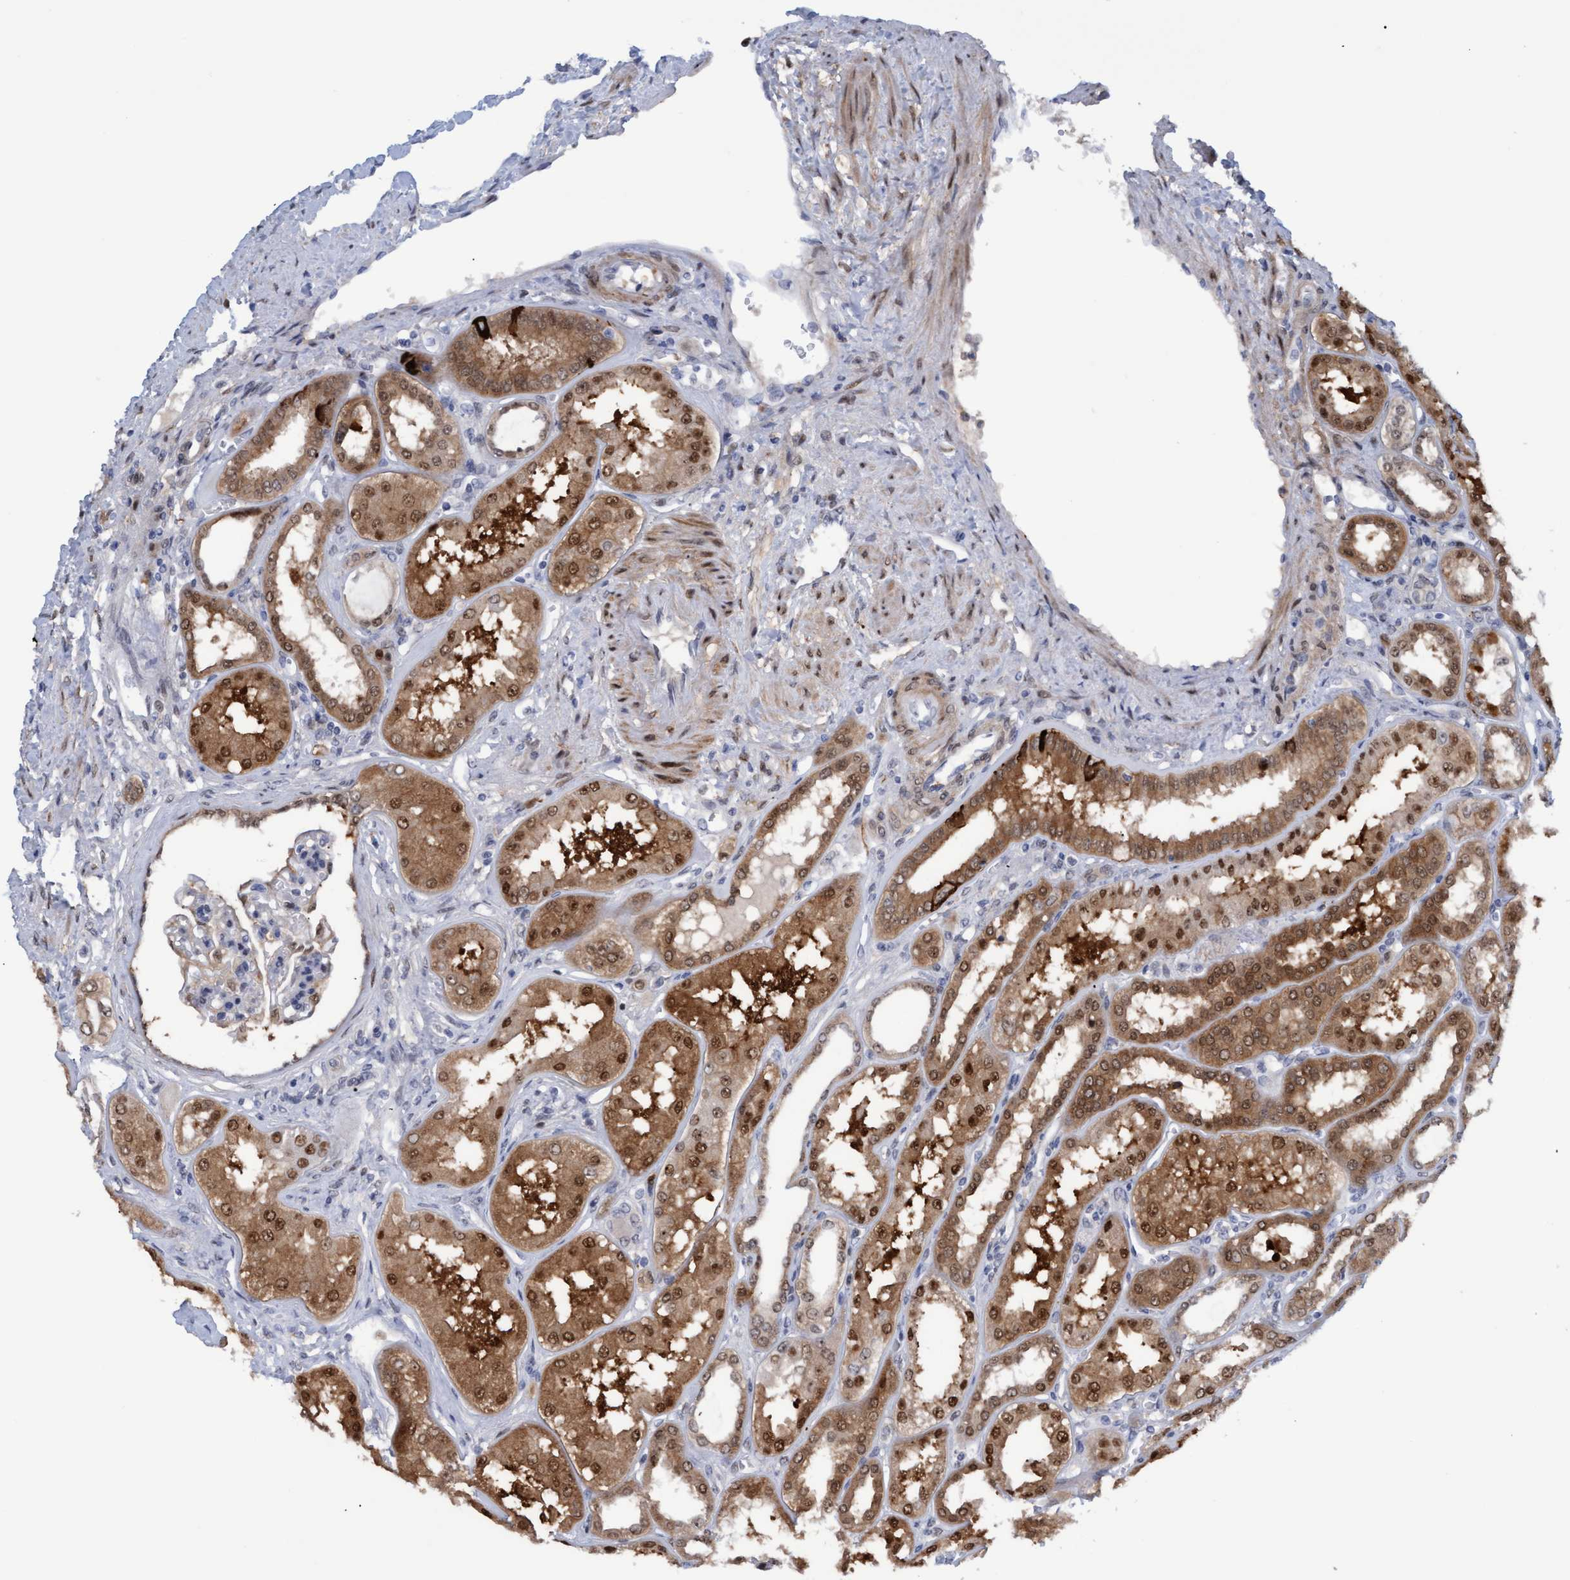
{"staining": {"intensity": "weak", "quantity": "<25%", "location": "cytoplasmic/membranous,nuclear"}, "tissue": "kidney", "cell_type": "Cells in glomeruli", "image_type": "normal", "snomed": [{"axis": "morphology", "description": "Normal tissue, NOS"}, {"axis": "topography", "description": "Kidney"}], "caption": "This is a micrograph of immunohistochemistry staining of unremarkable kidney, which shows no expression in cells in glomeruli.", "gene": "PINX1", "patient": {"sex": "female", "age": 56}}